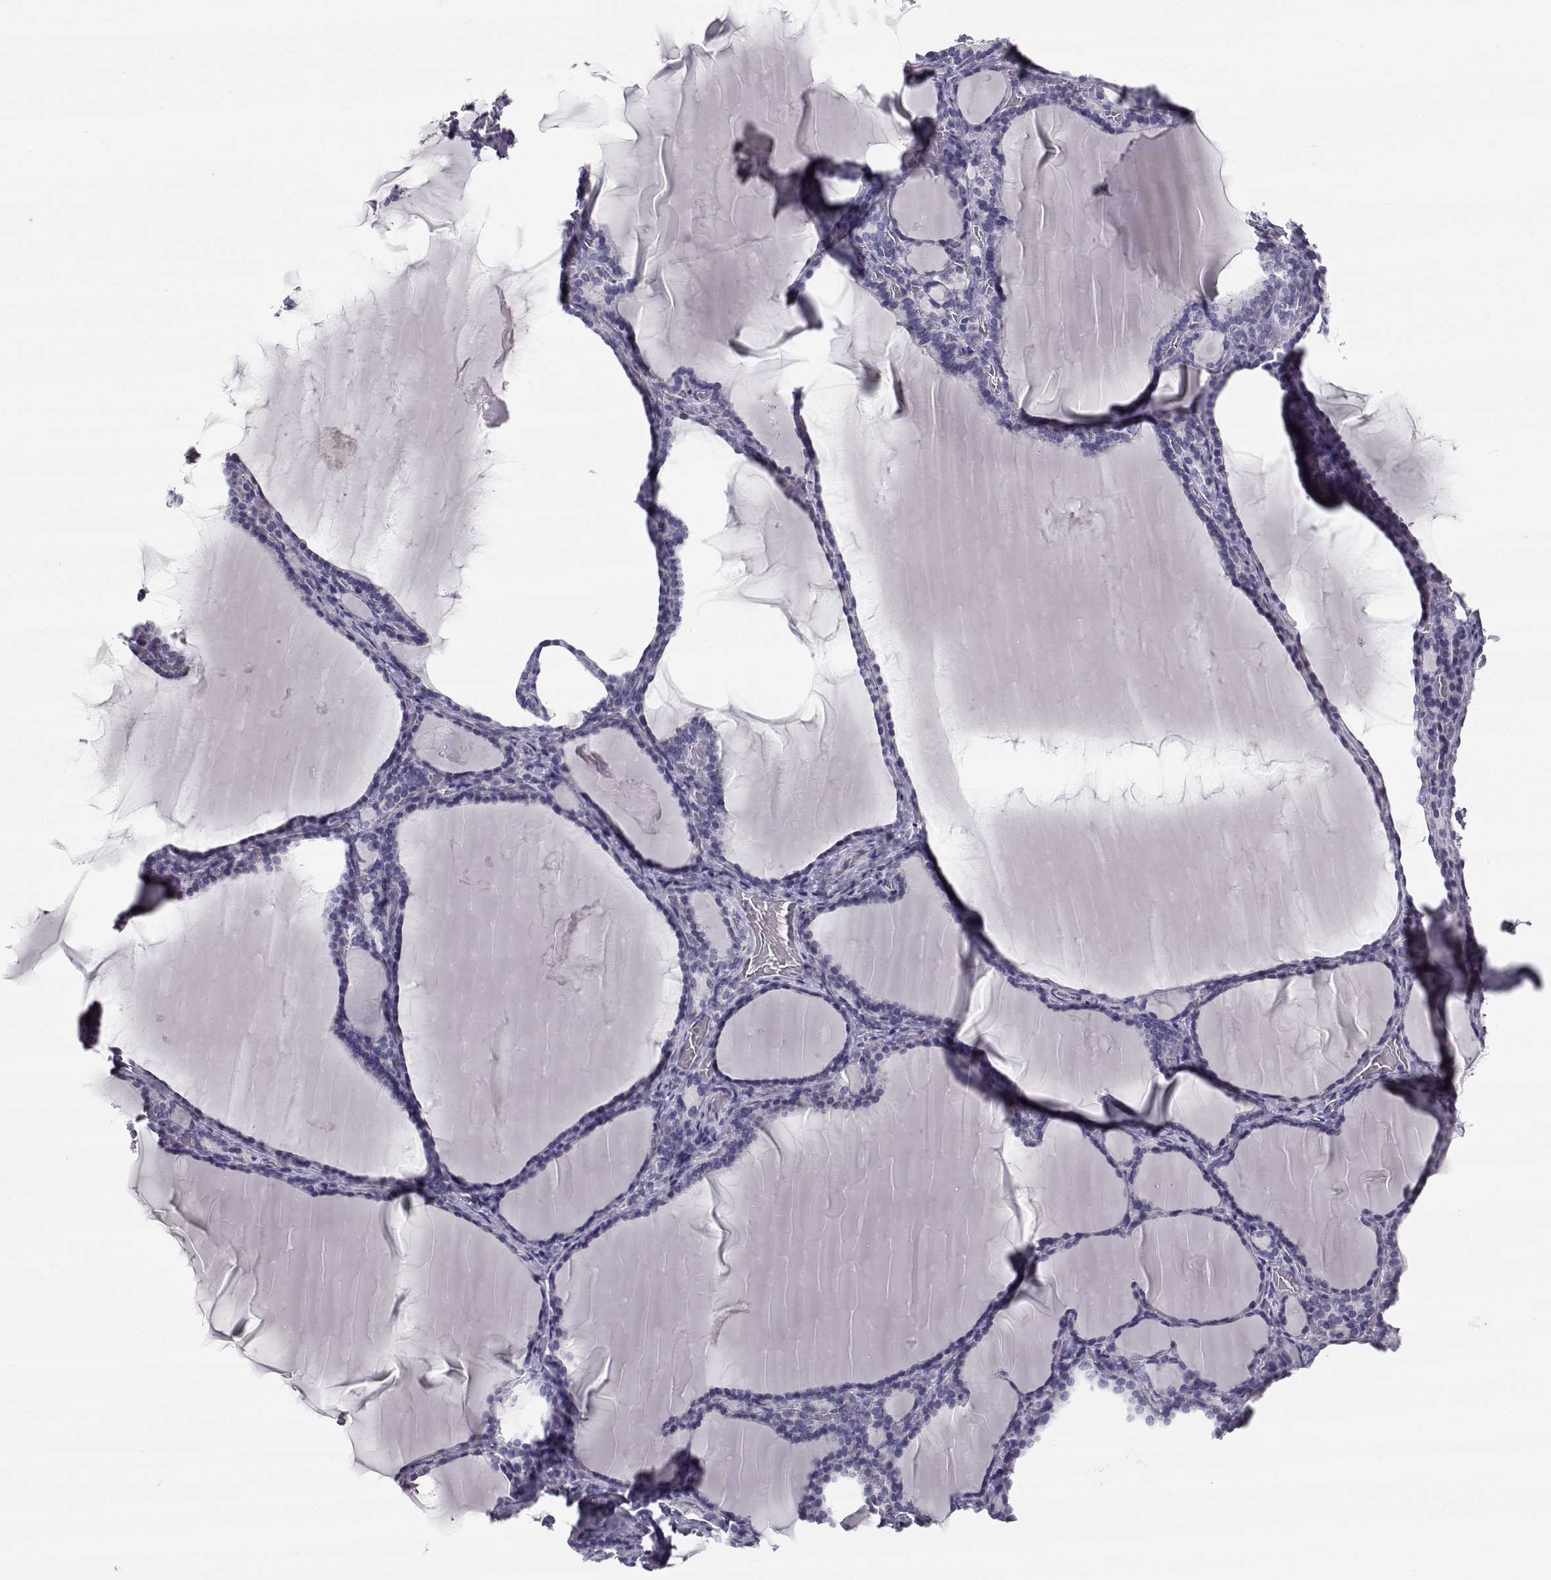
{"staining": {"intensity": "negative", "quantity": "none", "location": "none"}, "tissue": "thyroid gland", "cell_type": "Glandular cells", "image_type": "normal", "snomed": [{"axis": "morphology", "description": "Normal tissue, NOS"}, {"axis": "morphology", "description": "Hyperplasia, NOS"}, {"axis": "topography", "description": "Thyroid gland"}], "caption": "Immunohistochemistry (IHC) histopathology image of unremarkable human thyroid gland stained for a protein (brown), which reveals no expression in glandular cells. (Brightfield microscopy of DAB immunohistochemistry at high magnification).", "gene": "SPDYE4", "patient": {"sex": "female", "age": 27}}